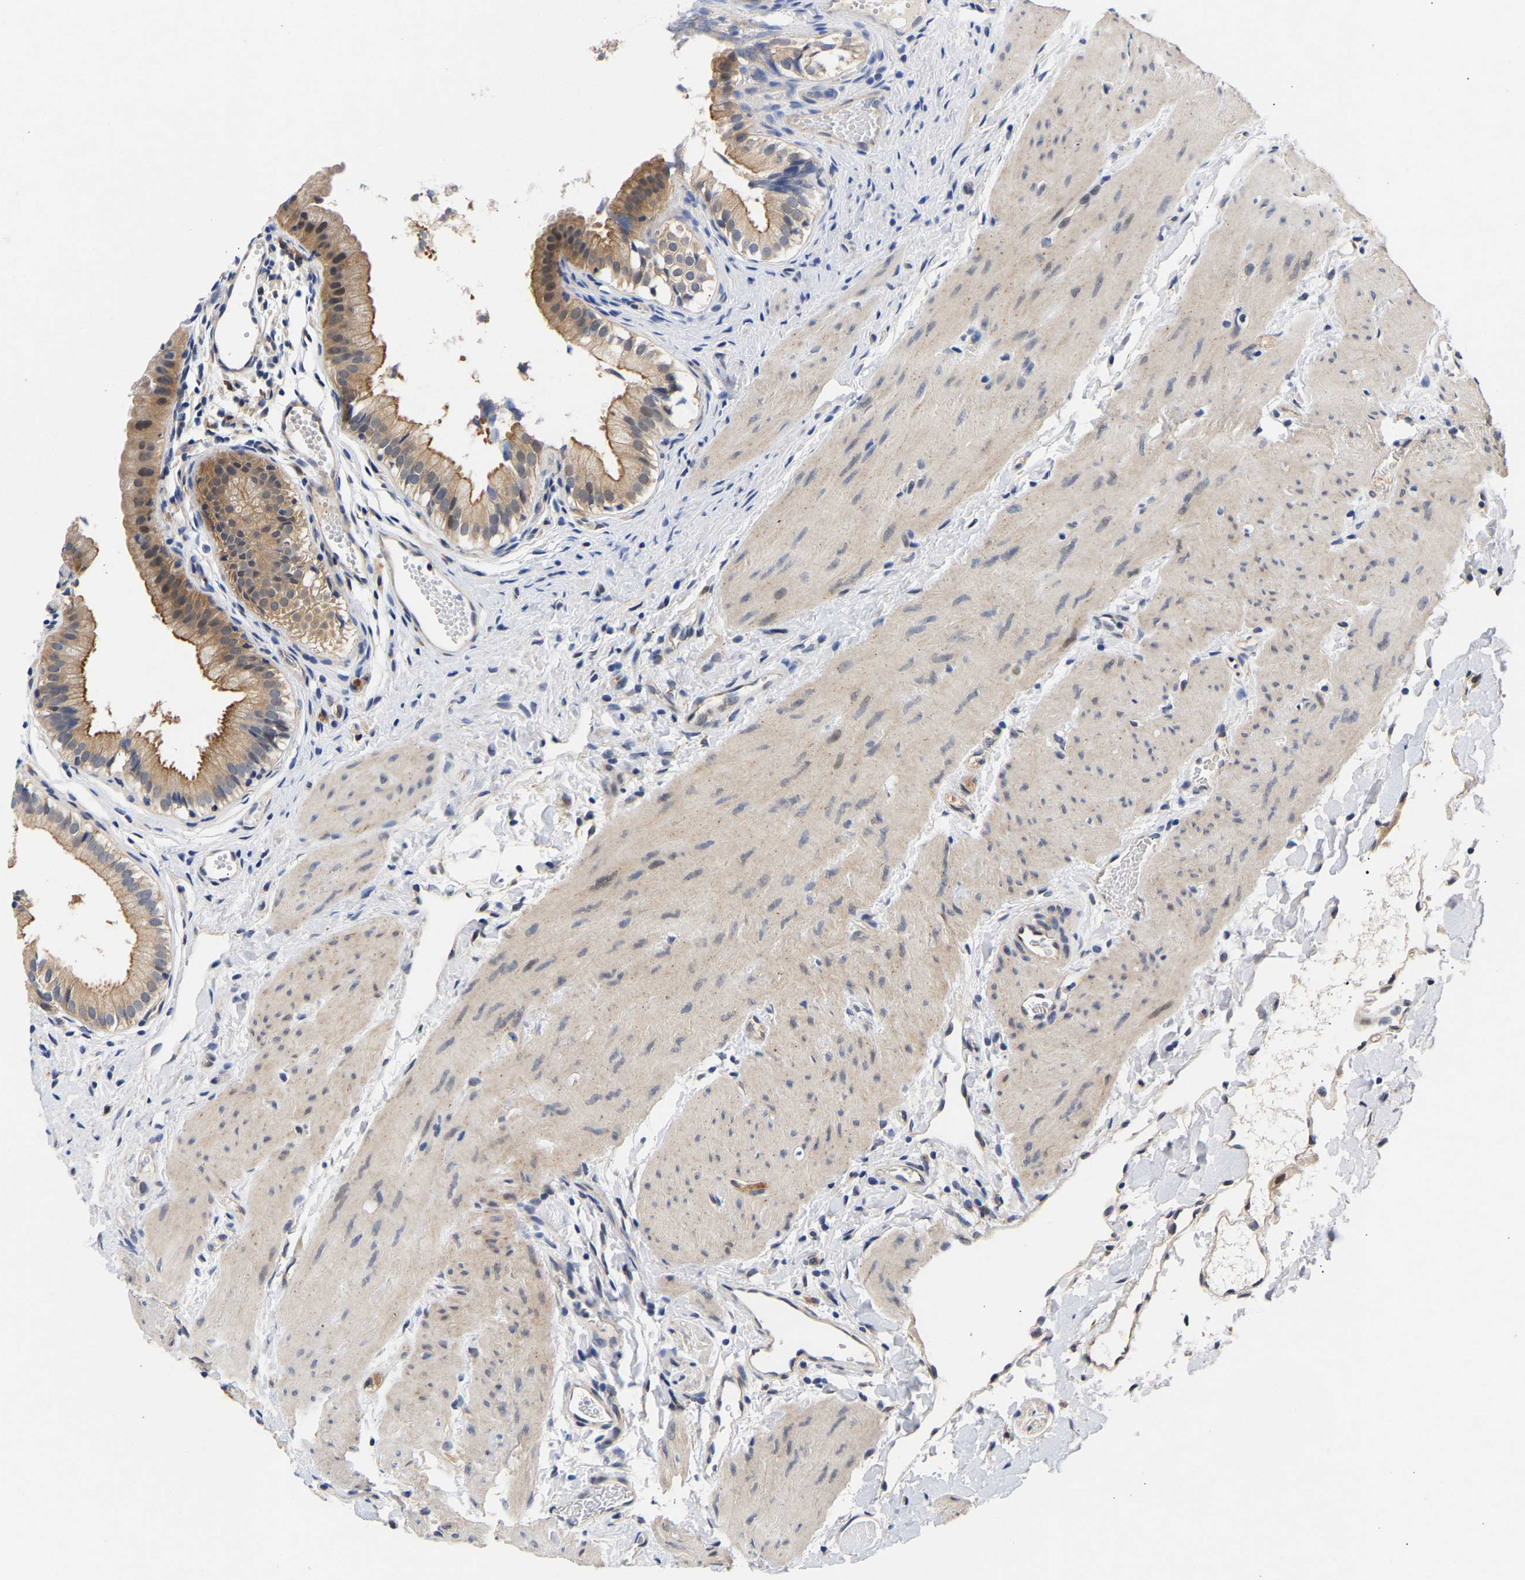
{"staining": {"intensity": "moderate", "quantity": "25%-75%", "location": "cytoplasmic/membranous"}, "tissue": "gallbladder", "cell_type": "Glandular cells", "image_type": "normal", "snomed": [{"axis": "morphology", "description": "Normal tissue, NOS"}, {"axis": "topography", "description": "Gallbladder"}], "caption": "Protein analysis of unremarkable gallbladder reveals moderate cytoplasmic/membranous staining in approximately 25%-75% of glandular cells. (Stains: DAB in brown, nuclei in blue, Microscopy: brightfield microscopy at high magnification).", "gene": "CCDC6", "patient": {"sex": "female", "age": 26}}